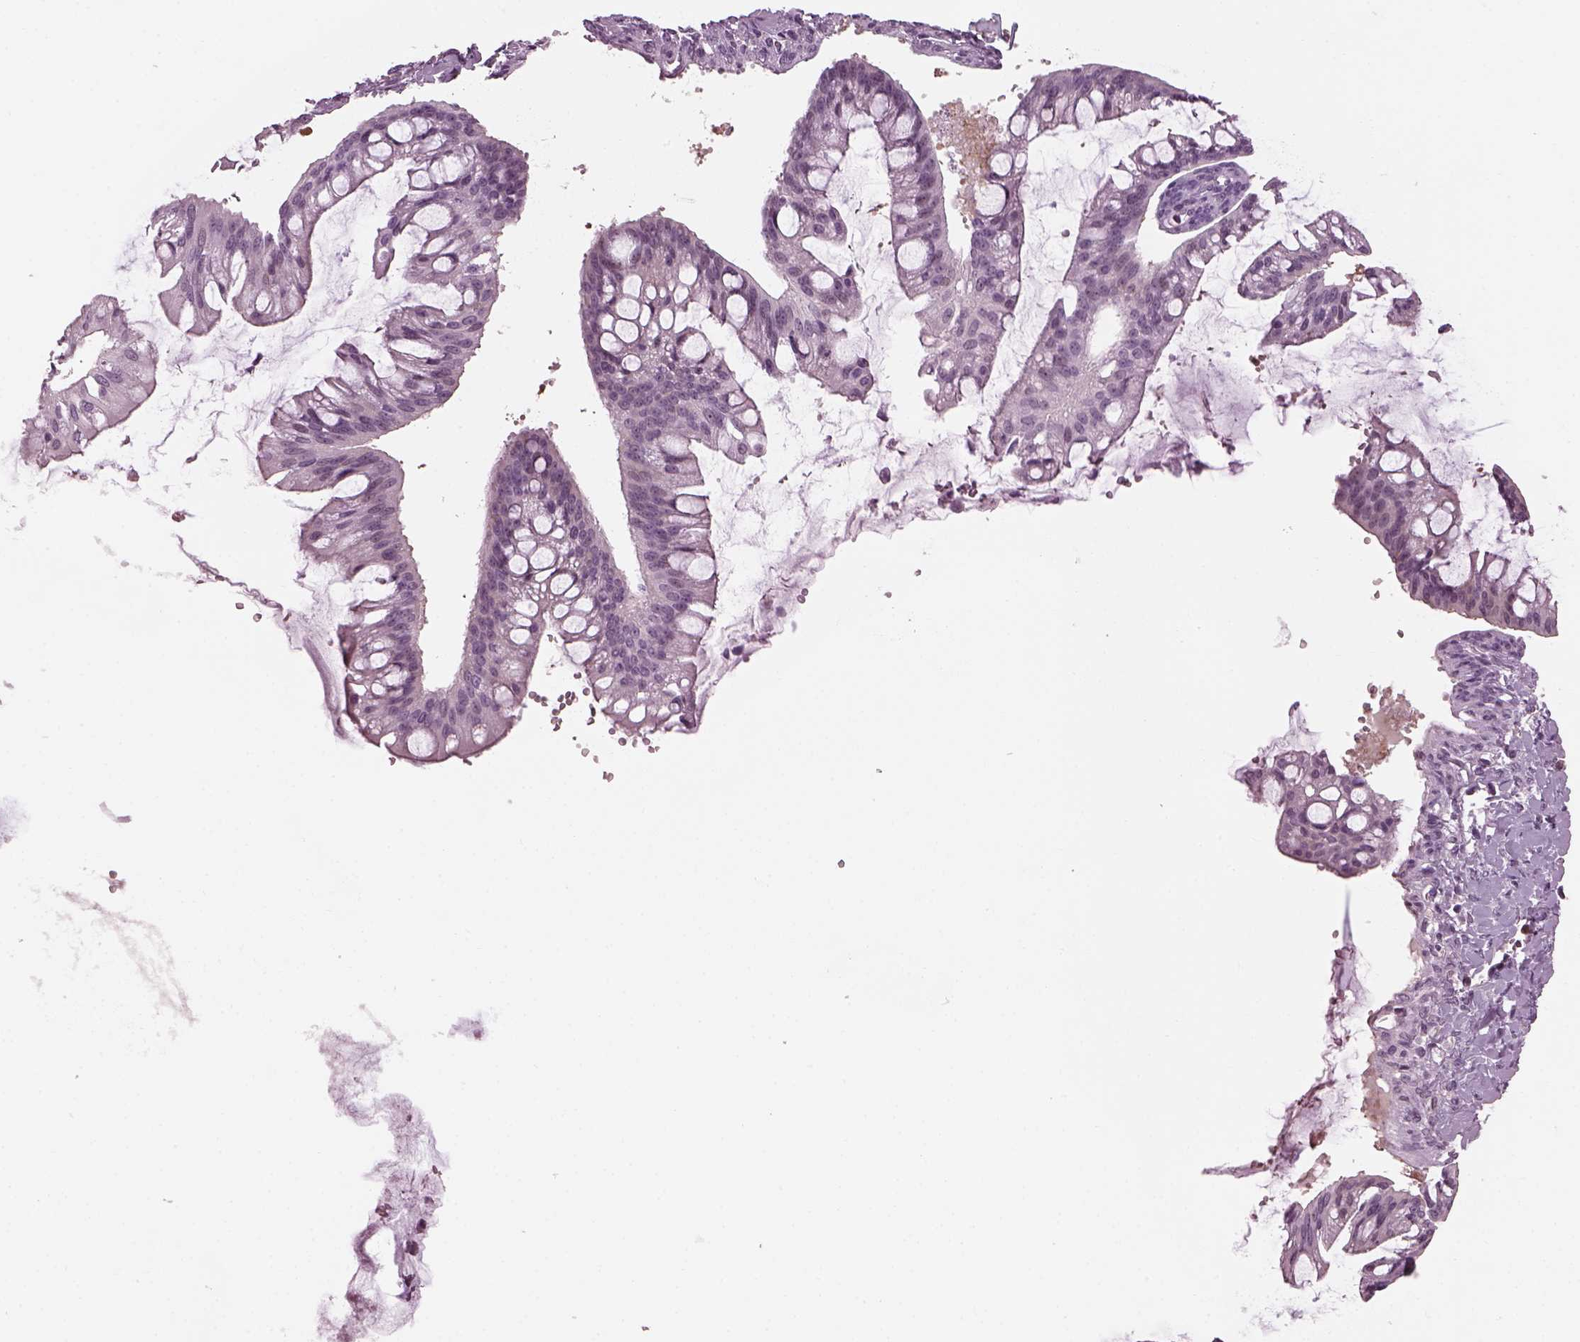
{"staining": {"intensity": "negative", "quantity": "none", "location": "none"}, "tissue": "ovarian cancer", "cell_type": "Tumor cells", "image_type": "cancer", "snomed": [{"axis": "morphology", "description": "Cystadenocarcinoma, mucinous, NOS"}, {"axis": "topography", "description": "Ovary"}], "caption": "This is a histopathology image of IHC staining of mucinous cystadenocarcinoma (ovarian), which shows no expression in tumor cells.", "gene": "BFSP1", "patient": {"sex": "female", "age": 73}}